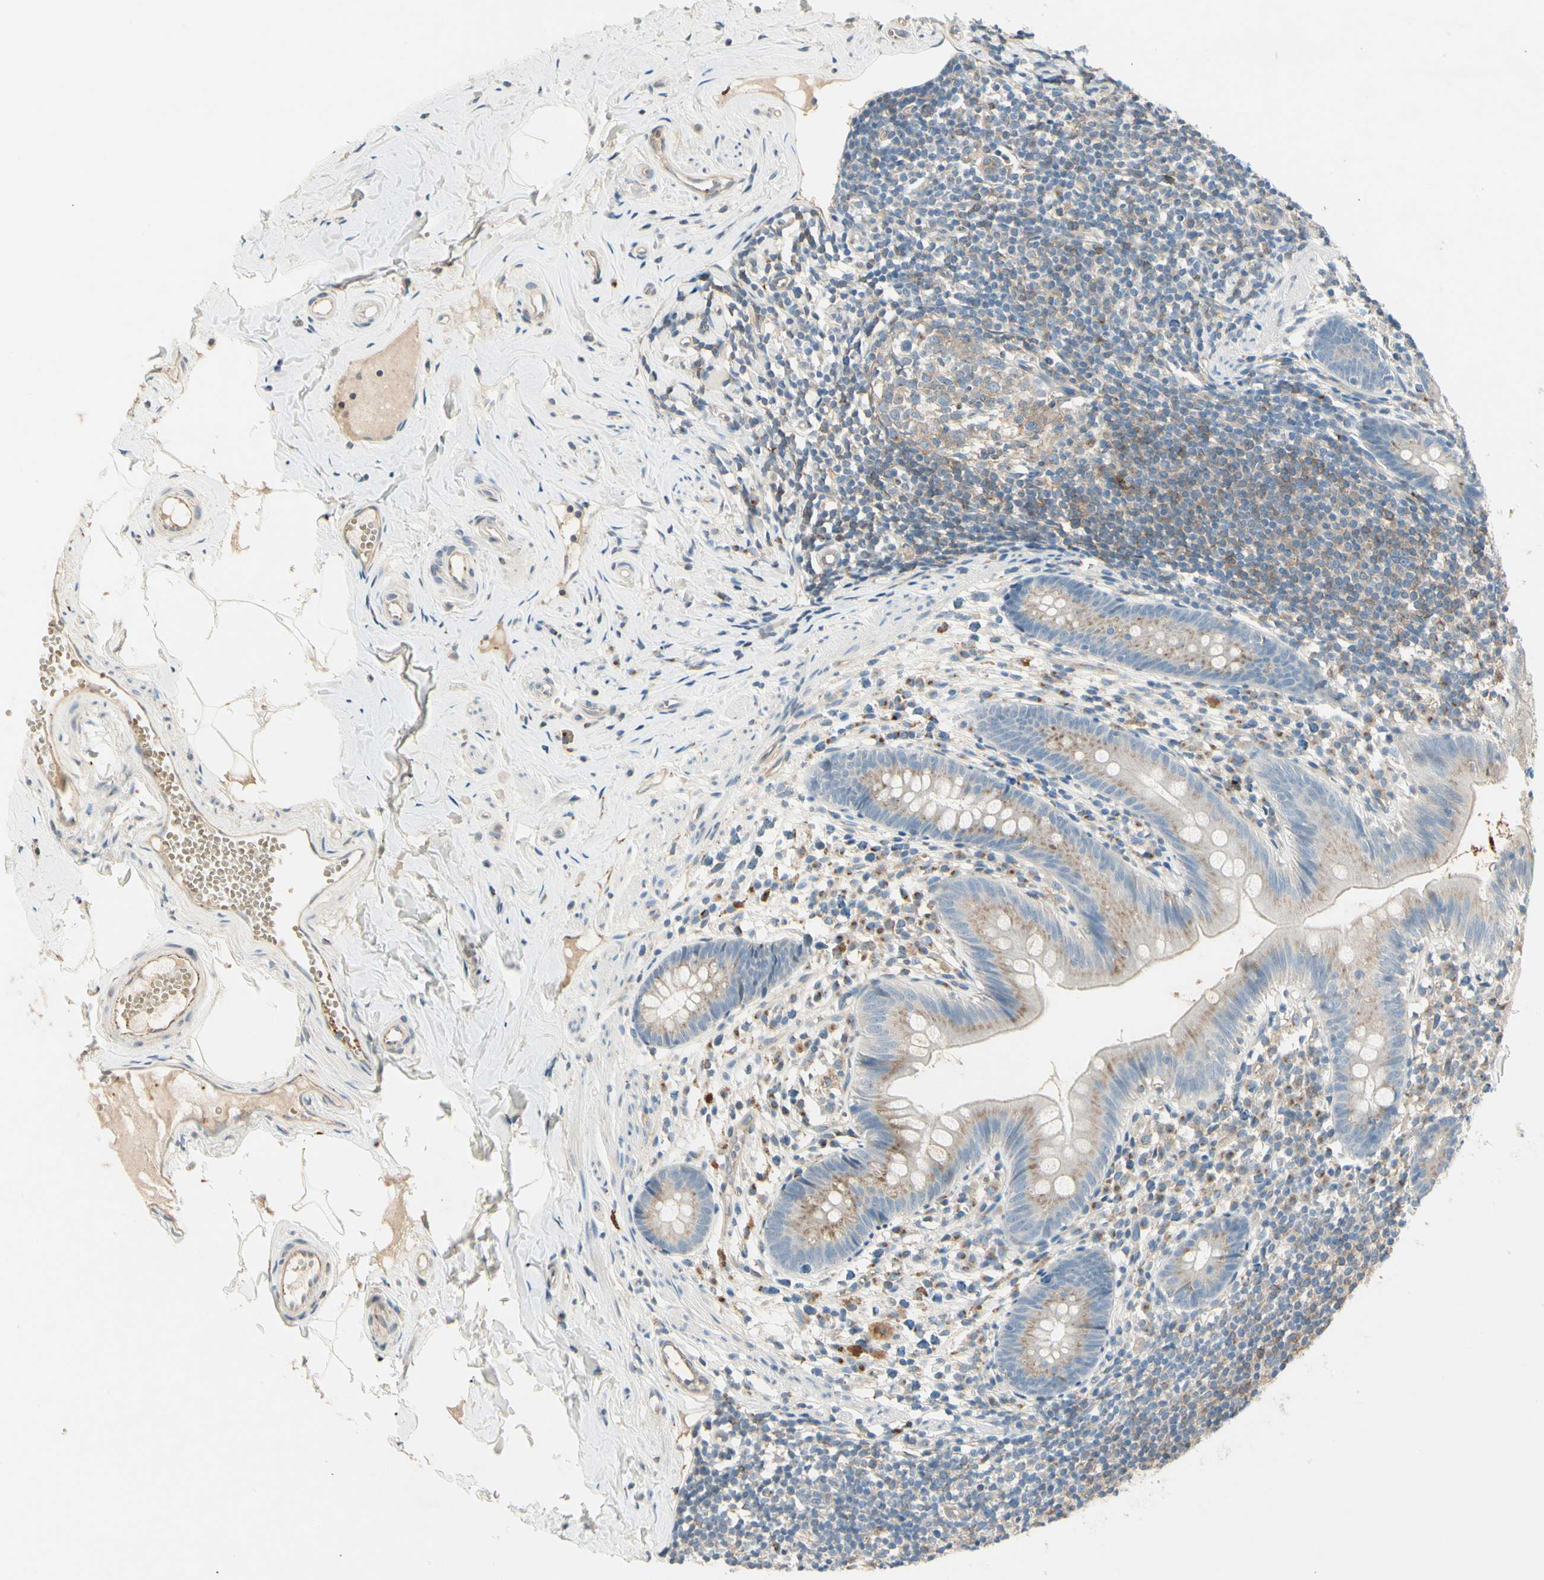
{"staining": {"intensity": "moderate", "quantity": ">75%", "location": "cytoplasmic/membranous"}, "tissue": "appendix", "cell_type": "Glandular cells", "image_type": "normal", "snomed": [{"axis": "morphology", "description": "Normal tissue, NOS"}, {"axis": "topography", "description": "Appendix"}], "caption": "Protein staining exhibits moderate cytoplasmic/membranous expression in approximately >75% of glandular cells in benign appendix. (brown staining indicates protein expression, while blue staining denotes nuclei).", "gene": "ABCA3", "patient": {"sex": "male", "age": 52}}